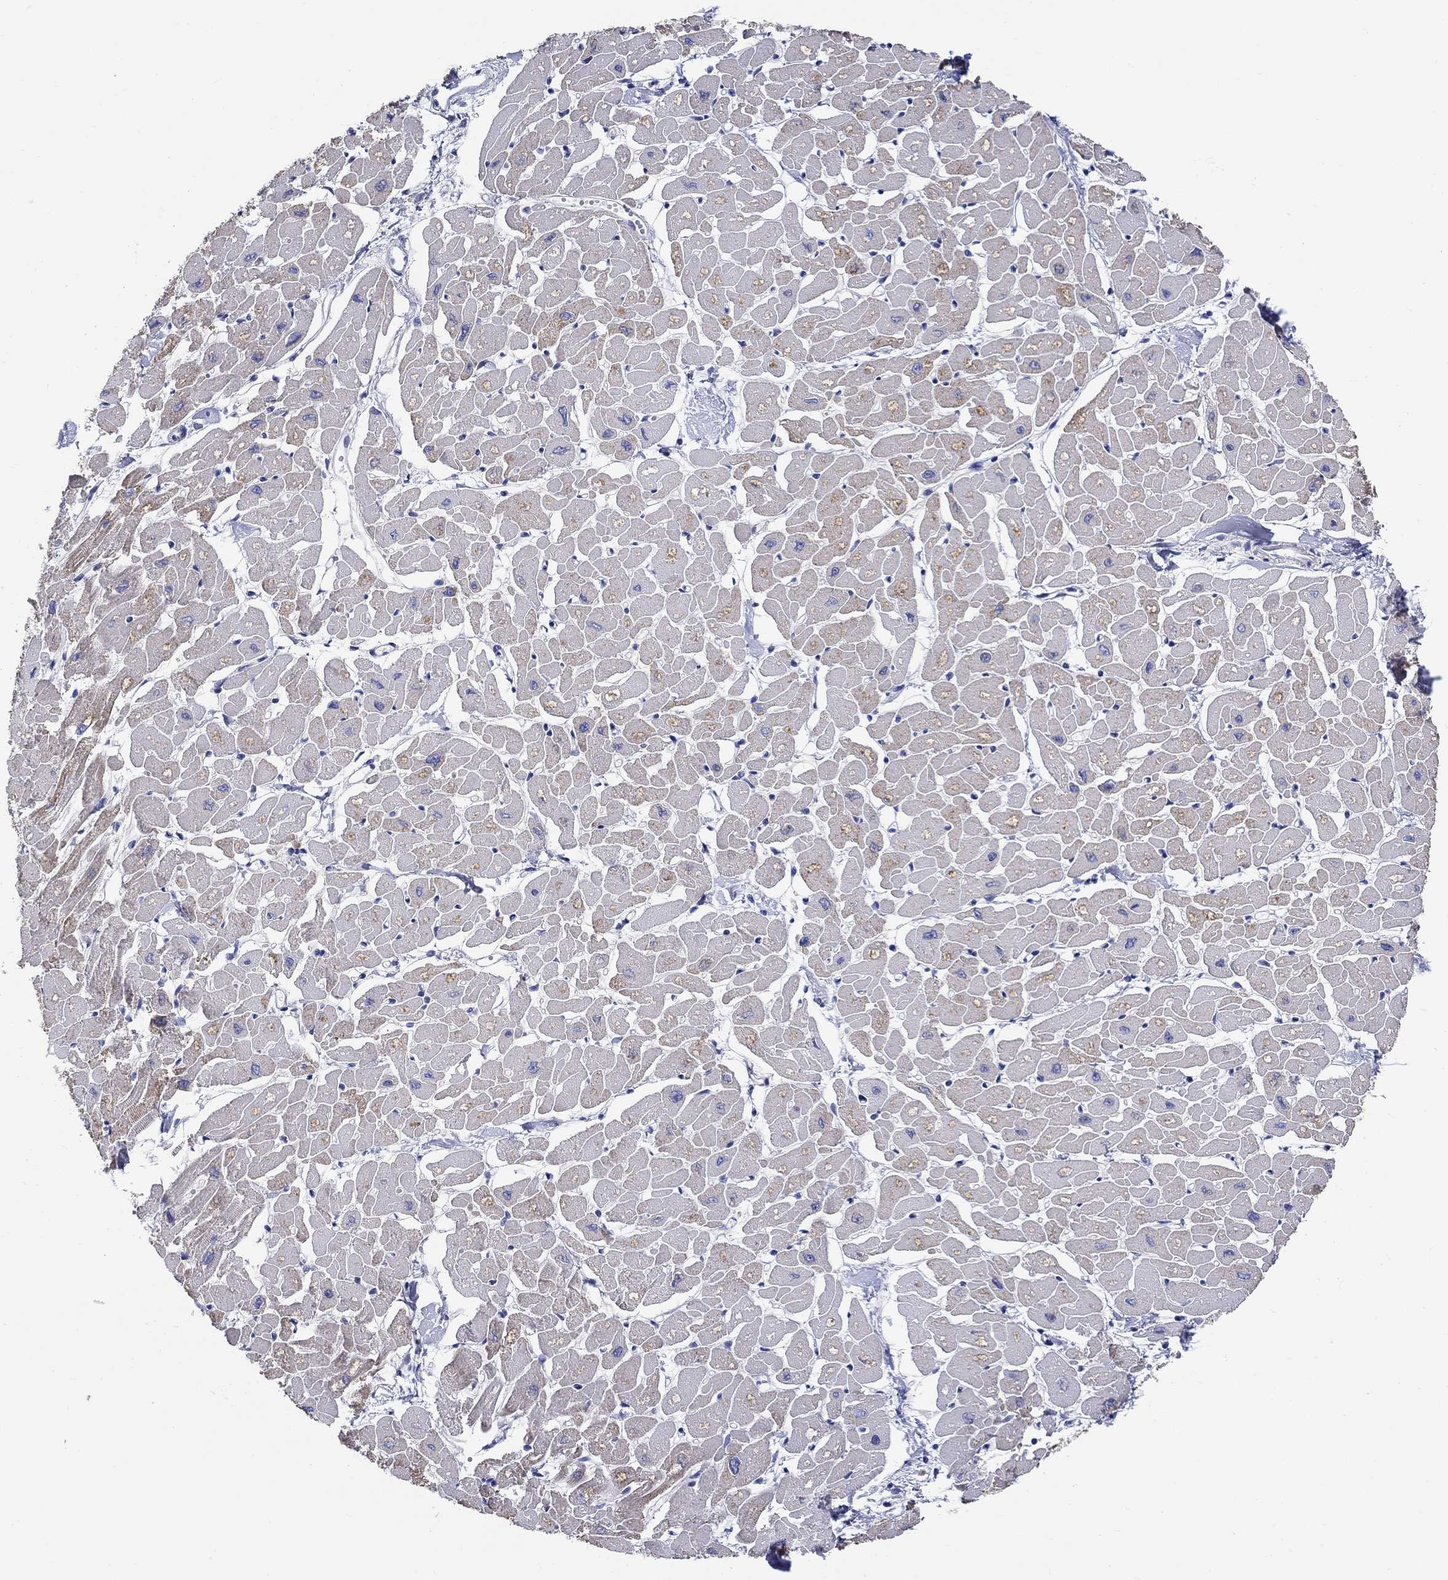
{"staining": {"intensity": "weak", "quantity": "<25%", "location": "cytoplasmic/membranous"}, "tissue": "heart muscle", "cell_type": "Cardiomyocytes", "image_type": "normal", "snomed": [{"axis": "morphology", "description": "Normal tissue, NOS"}, {"axis": "topography", "description": "Heart"}], "caption": "Immunohistochemistry micrograph of normal heart muscle stained for a protein (brown), which reveals no expression in cardiomyocytes.", "gene": "CRYGS", "patient": {"sex": "male", "age": 57}}